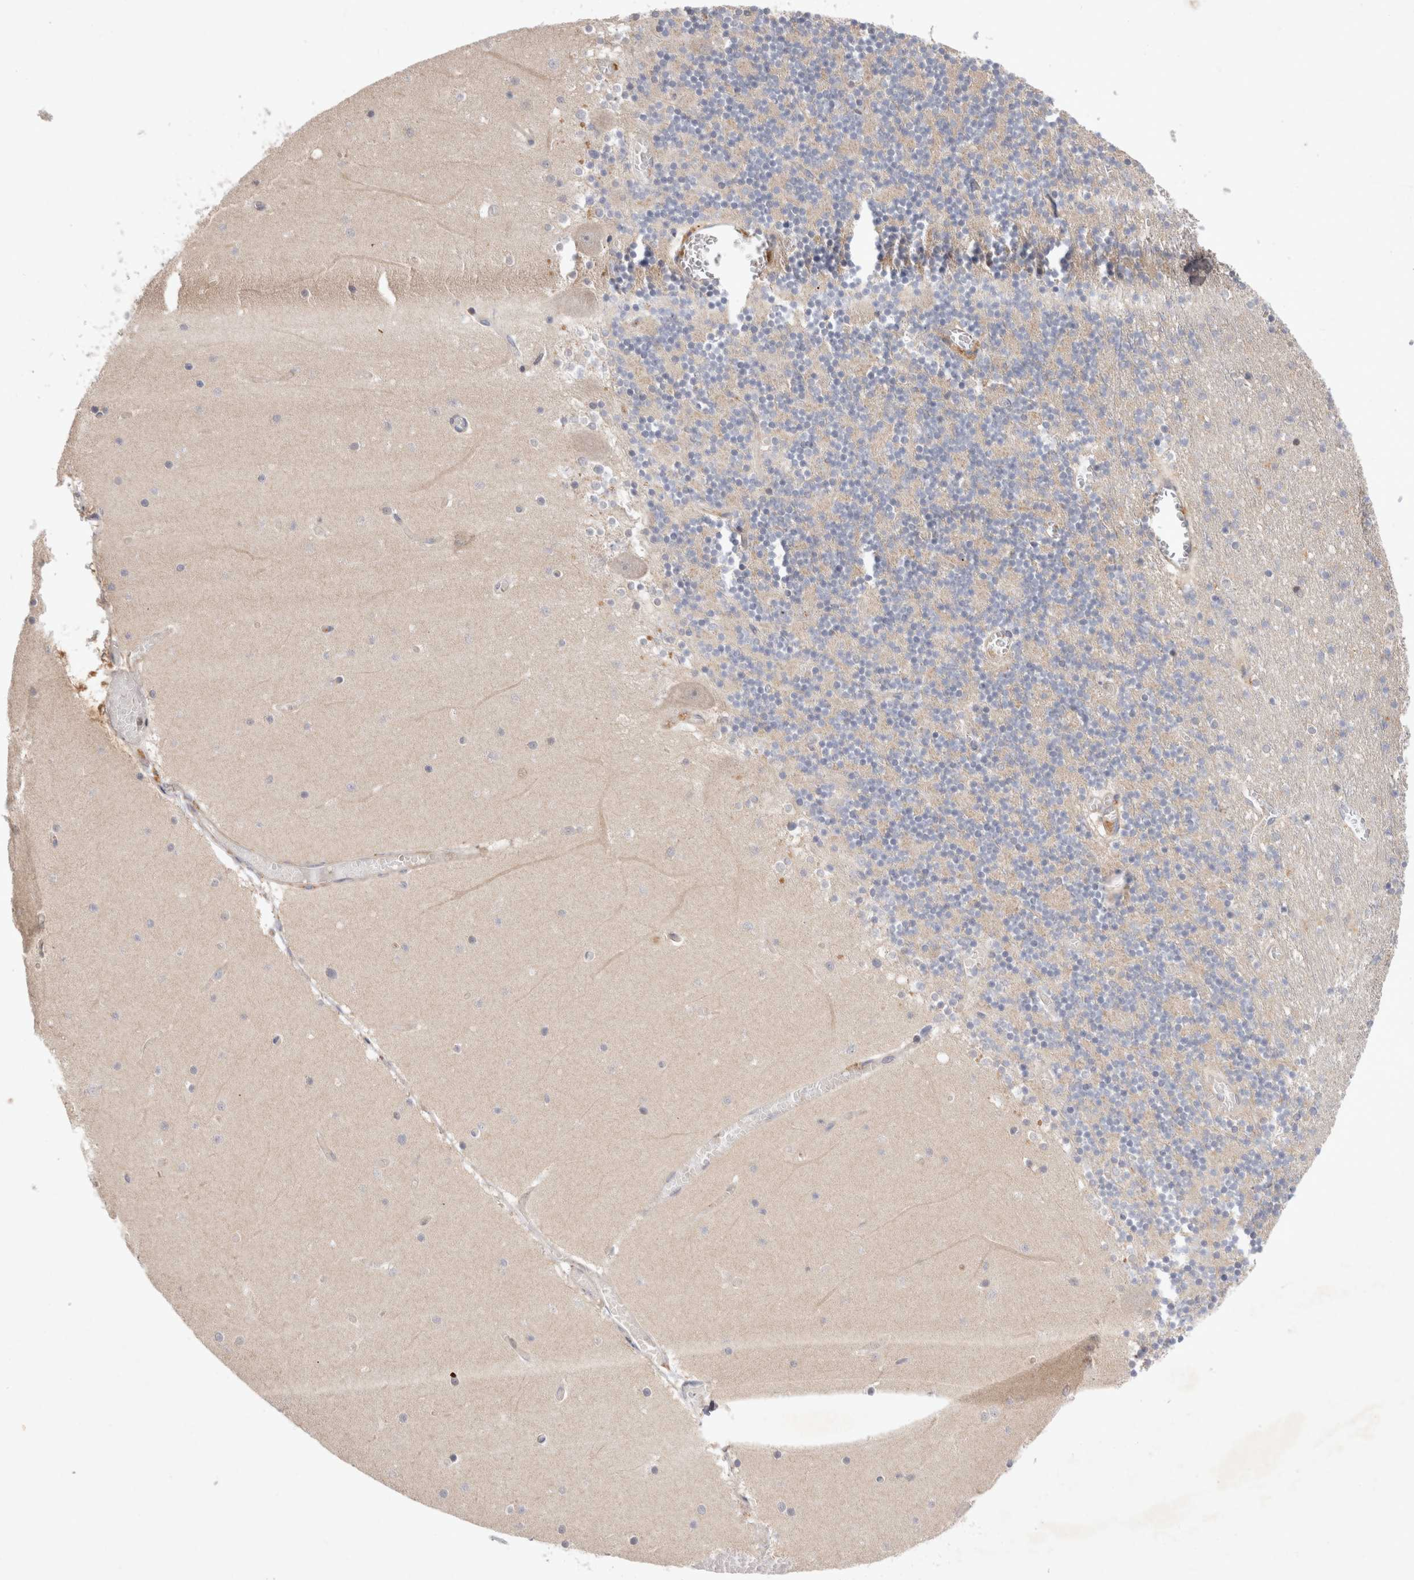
{"staining": {"intensity": "weak", "quantity": "<25%", "location": "cytoplasmic/membranous"}, "tissue": "cerebellum", "cell_type": "Cells in granular layer", "image_type": "normal", "snomed": [{"axis": "morphology", "description": "Normal tissue, NOS"}, {"axis": "topography", "description": "Cerebellum"}], "caption": "Immunohistochemistry (IHC) of unremarkable human cerebellum exhibits no staining in cells in granular layer.", "gene": "HTT", "patient": {"sex": "female", "age": 28}}